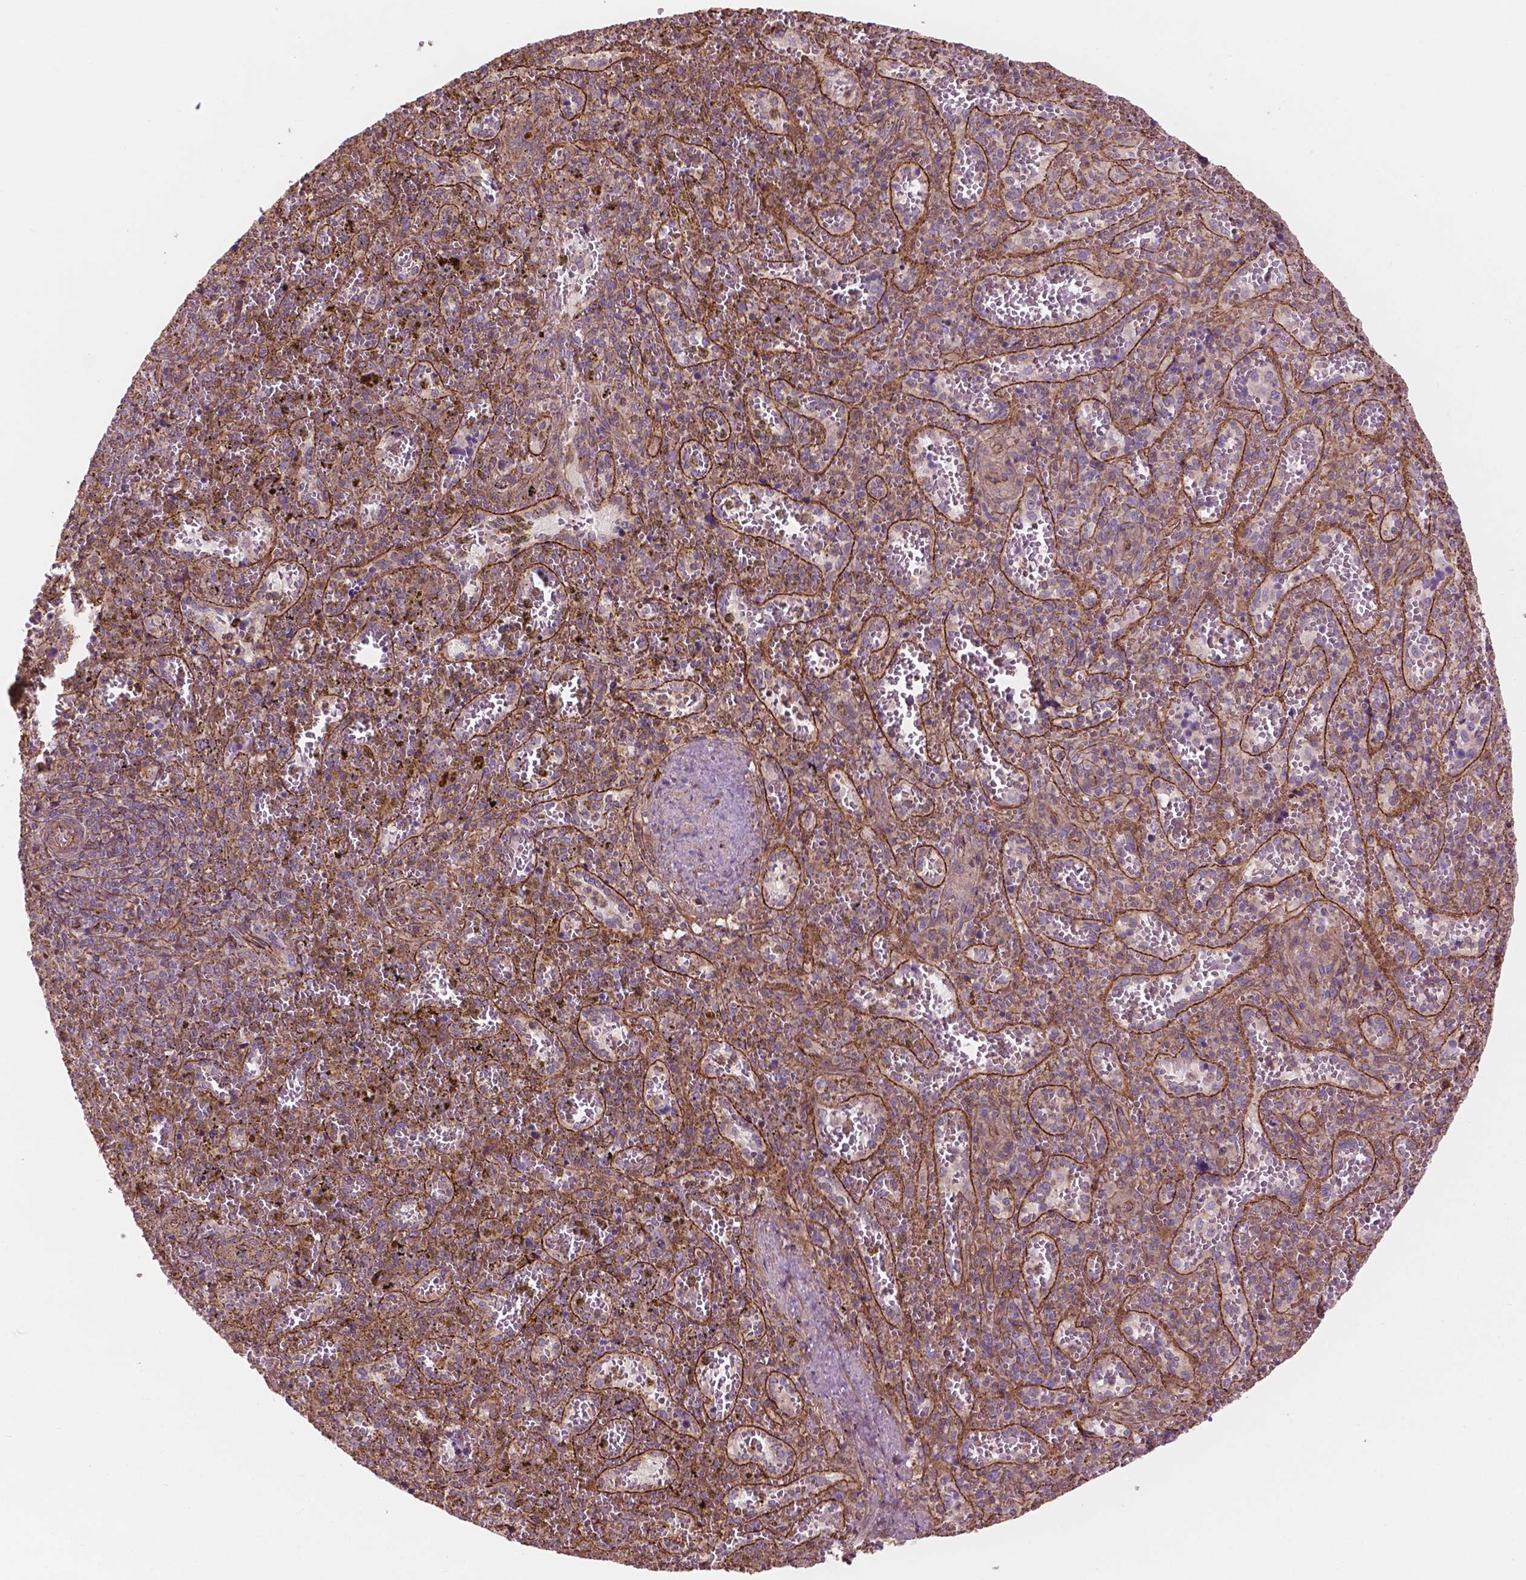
{"staining": {"intensity": "negative", "quantity": "none", "location": "none"}, "tissue": "spleen", "cell_type": "Cells in red pulp", "image_type": "normal", "snomed": [{"axis": "morphology", "description": "Normal tissue, NOS"}, {"axis": "topography", "description": "Spleen"}], "caption": "DAB (3,3'-diaminobenzidine) immunohistochemical staining of unremarkable human spleen demonstrates no significant staining in cells in red pulp. The staining is performed using DAB brown chromogen with nuclei counter-stained in using hematoxylin.", "gene": "SURF4", "patient": {"sex": "female", "age": 50}}